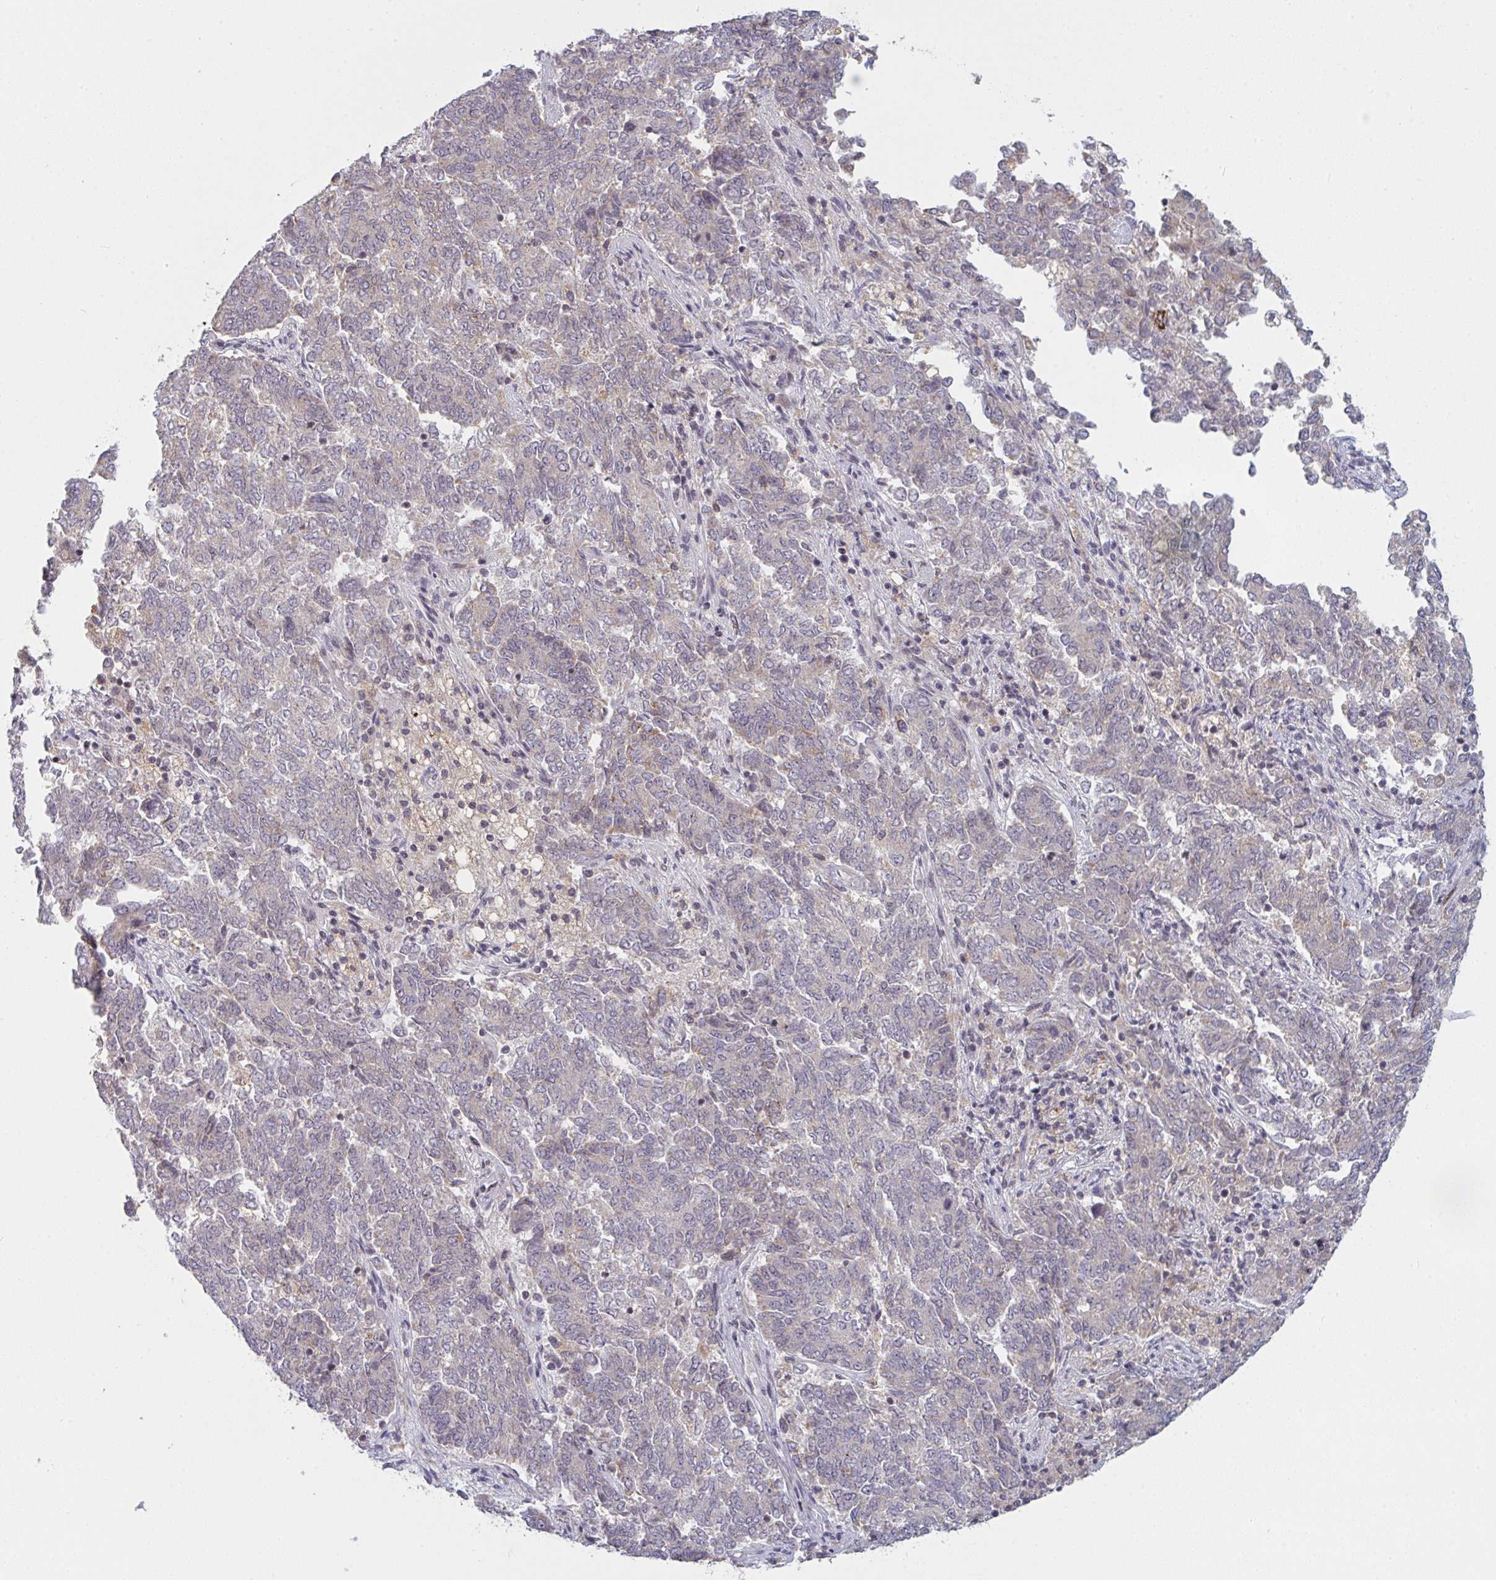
{"staining": {"intensity": "negative", "quantity": "none", "location": "none"}, "tissue": "endometrial cancer", "cell_type": "Tumor cells", "image_type": "cancer", "snomed": [{"axis": "morphology", "description": "Adenocarcinoma, NOS"}, {"axis": "topography", "description": "Endometrium"}], "caption": "High power microscopy micrograph of an immunohistochemistry (IHC) histopathology image of endometrial cancer (adenocarcinoma), revealing no significant expression in tumor cells.", "gene": "DCST1", "patient": {"sex": "female", "age": 80}}